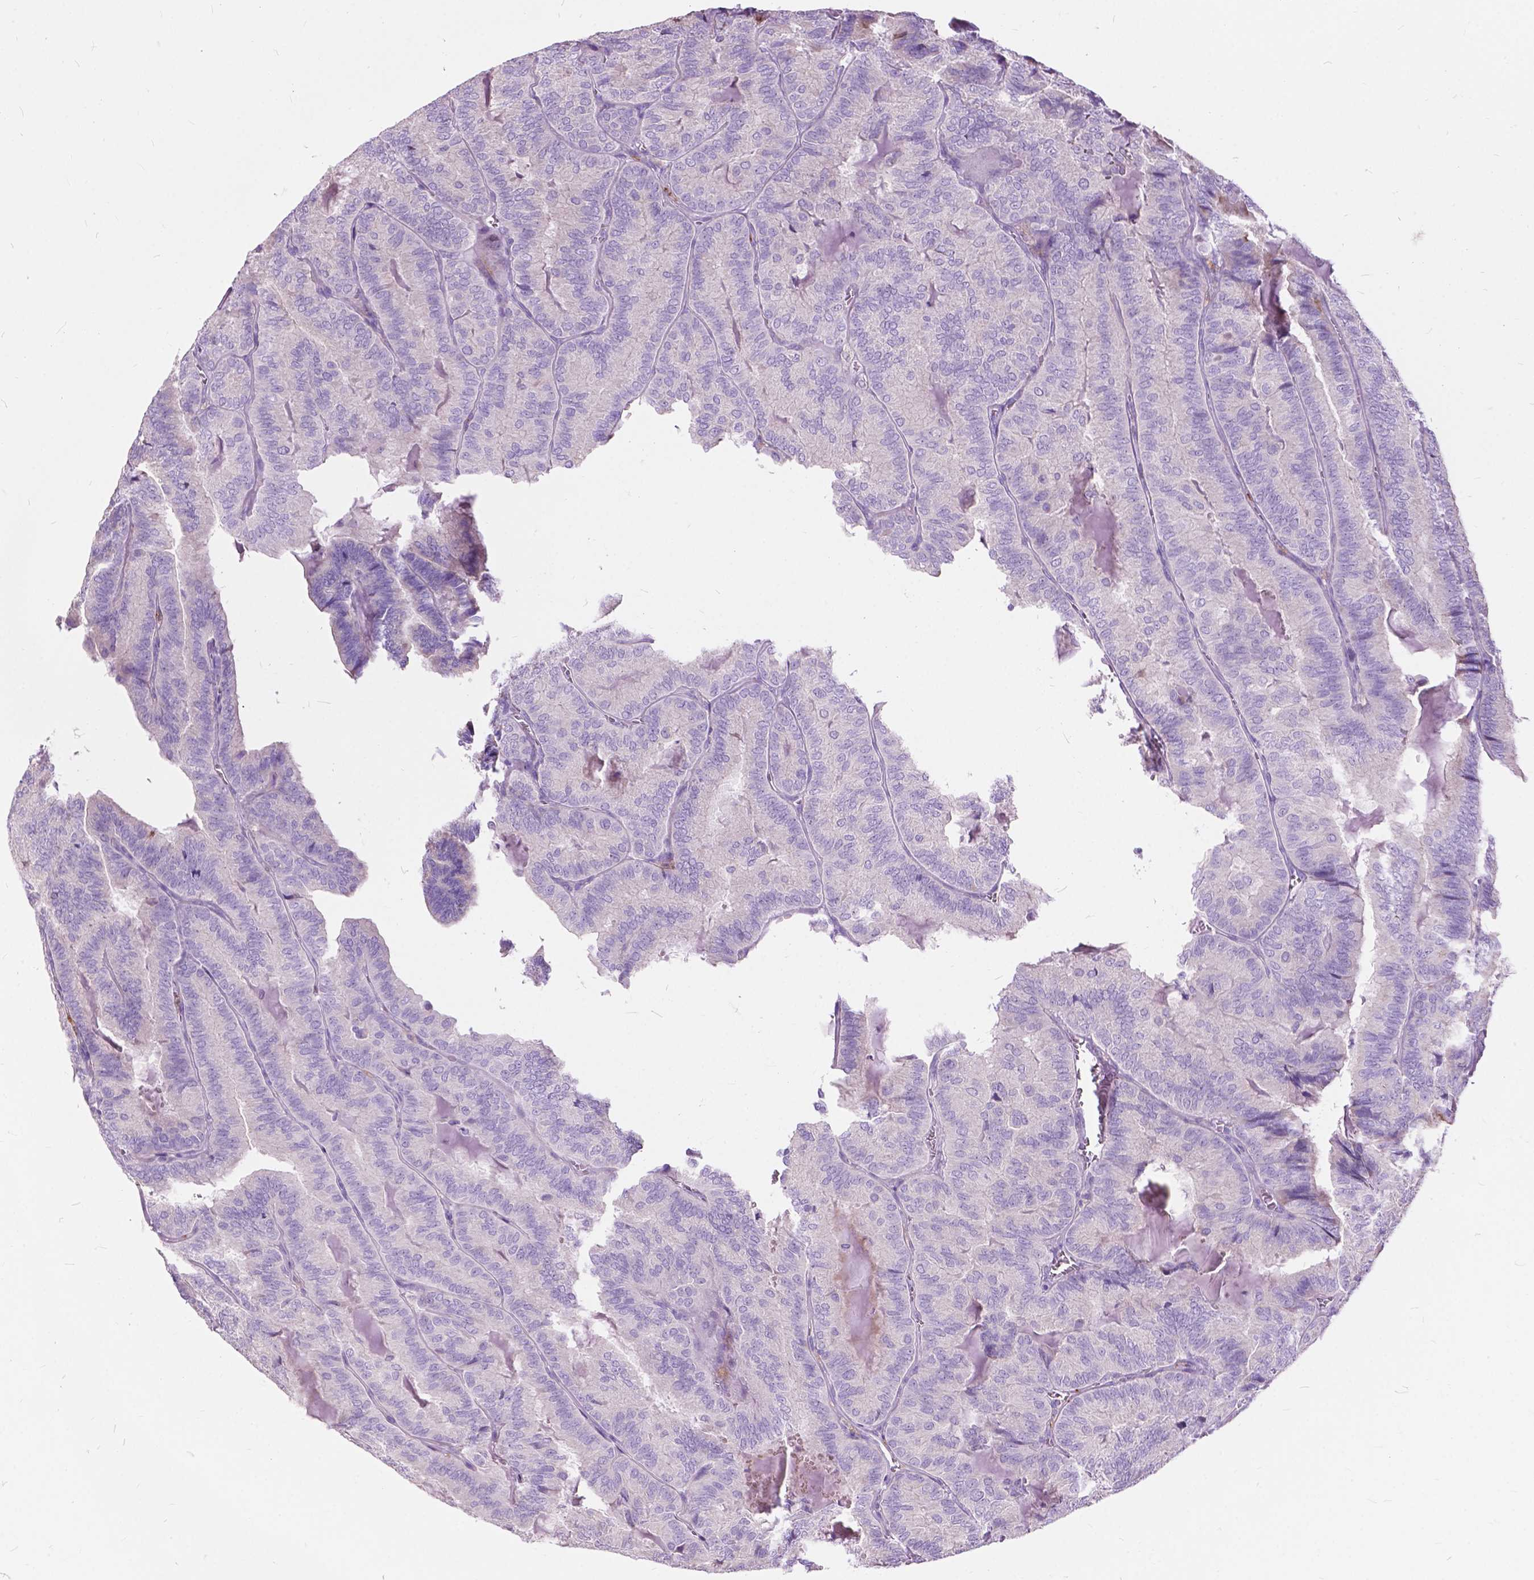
{"staining": {"intensity": "negative", "quantity": "none", "location": "none"}, "tissue": "thyroid cancer", "cell_type": "Tumor cells", "image_type": "cancer", "snomed": [{"axis": "morphology", "description": "Papillary adenocarcinoma, NOS"}, {"axis": "topography", "description": "Thyroid gland"}], "caption": "Immunohistochemistry photomicrograph of human papillary adenocarcinoma (thyroid) stained for a protein (brown), which reveals no expression in tumor cells.", "gene": "PRR35", "patient": {"sex": "female", "age": 75}}